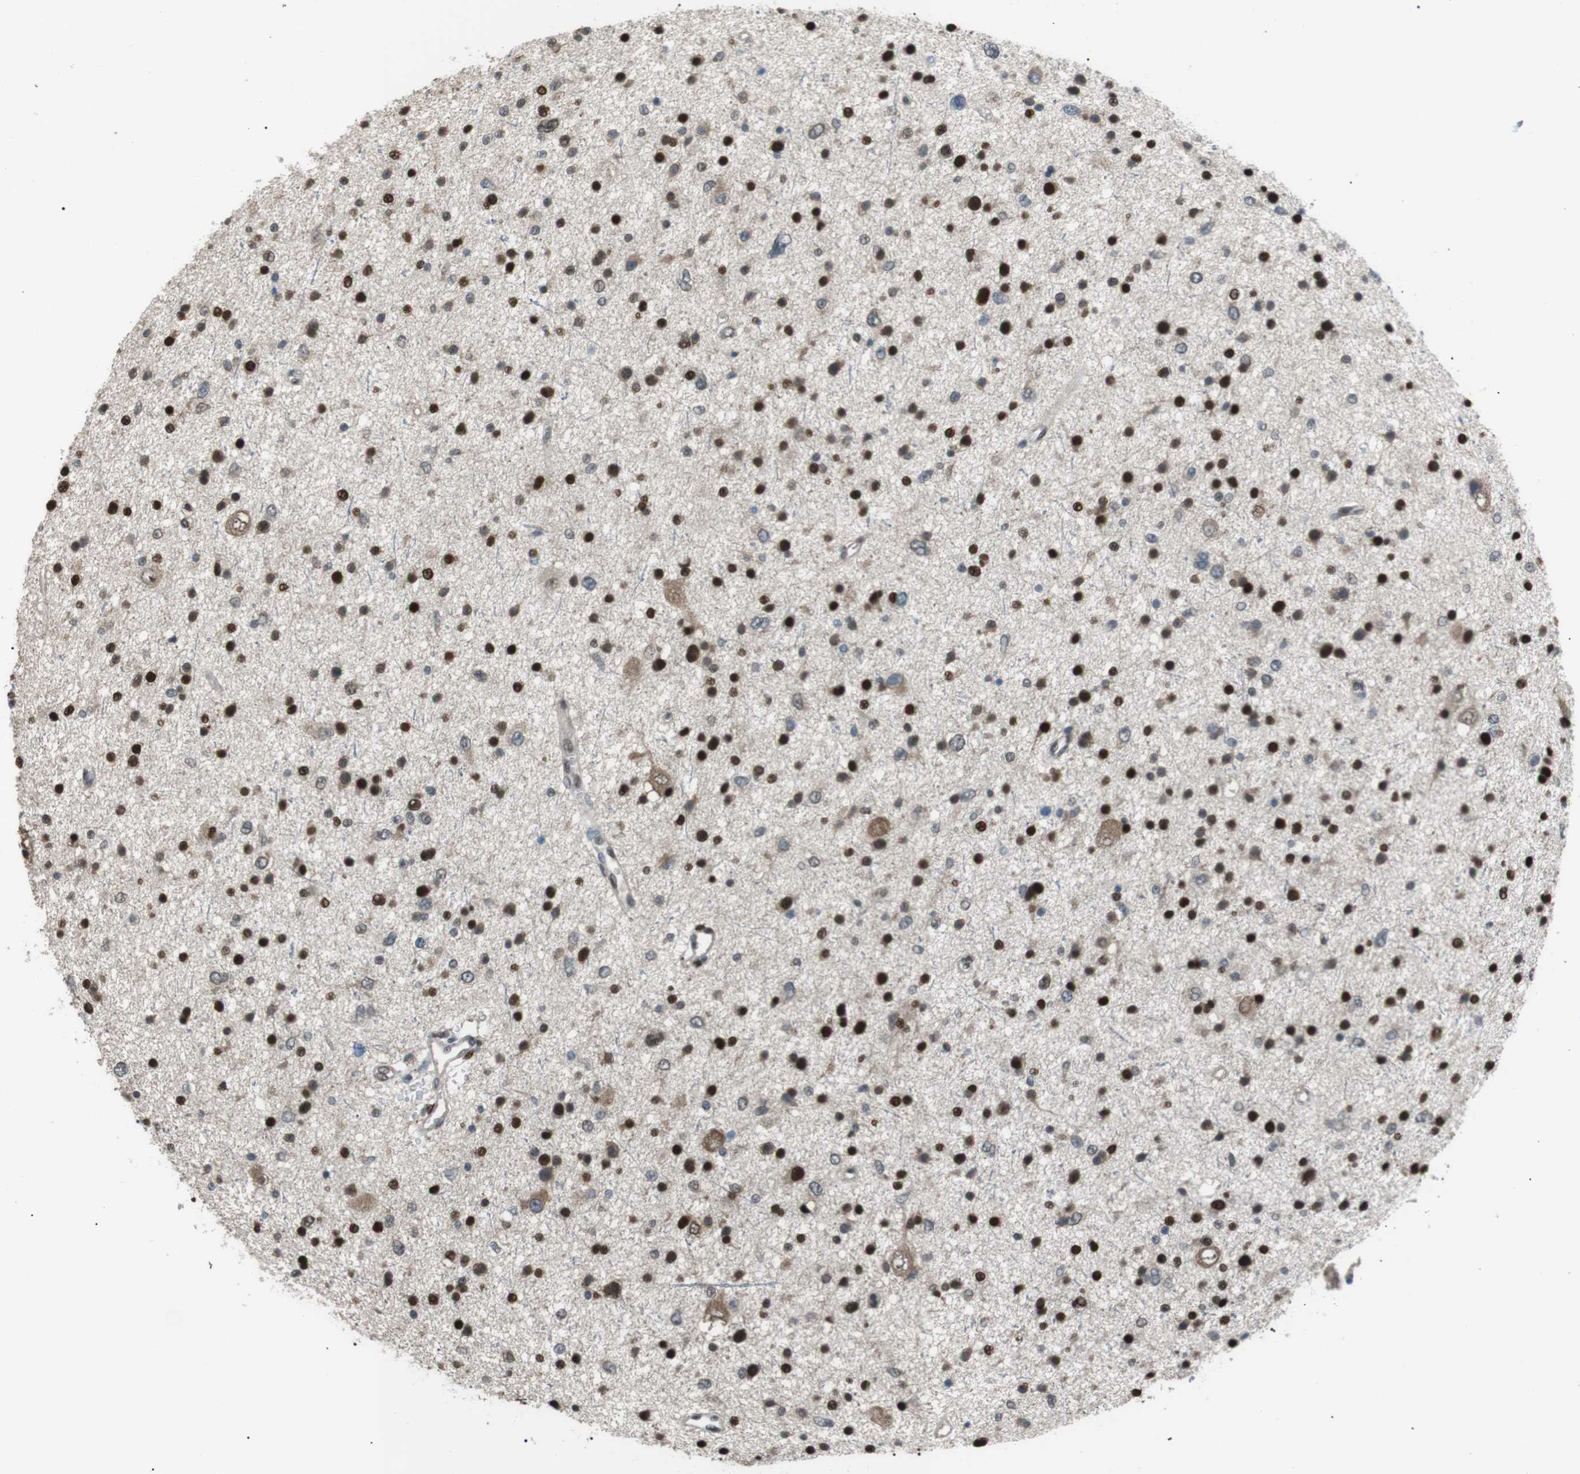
{"staining": {"intensity": "strong", "quantity": "25%-75%", "location": "nuclear"}, "tissue": "glioma", "cell_type": "Tumor cells", "image_type": "cancer", "snomed": [{"axis": "morphology", "description": "Glioma, malignant, Low grade"}, {"axis": "topography", "description": "Brain"}], "caption": "A high-resolution image shows immunohistochemistry staining of glioma, which demonstrates strong nuclear staining in about 25%-75% of tumor cells.", "gene": "SRPK2", "patient": {"sex": "female", "age": 37}}